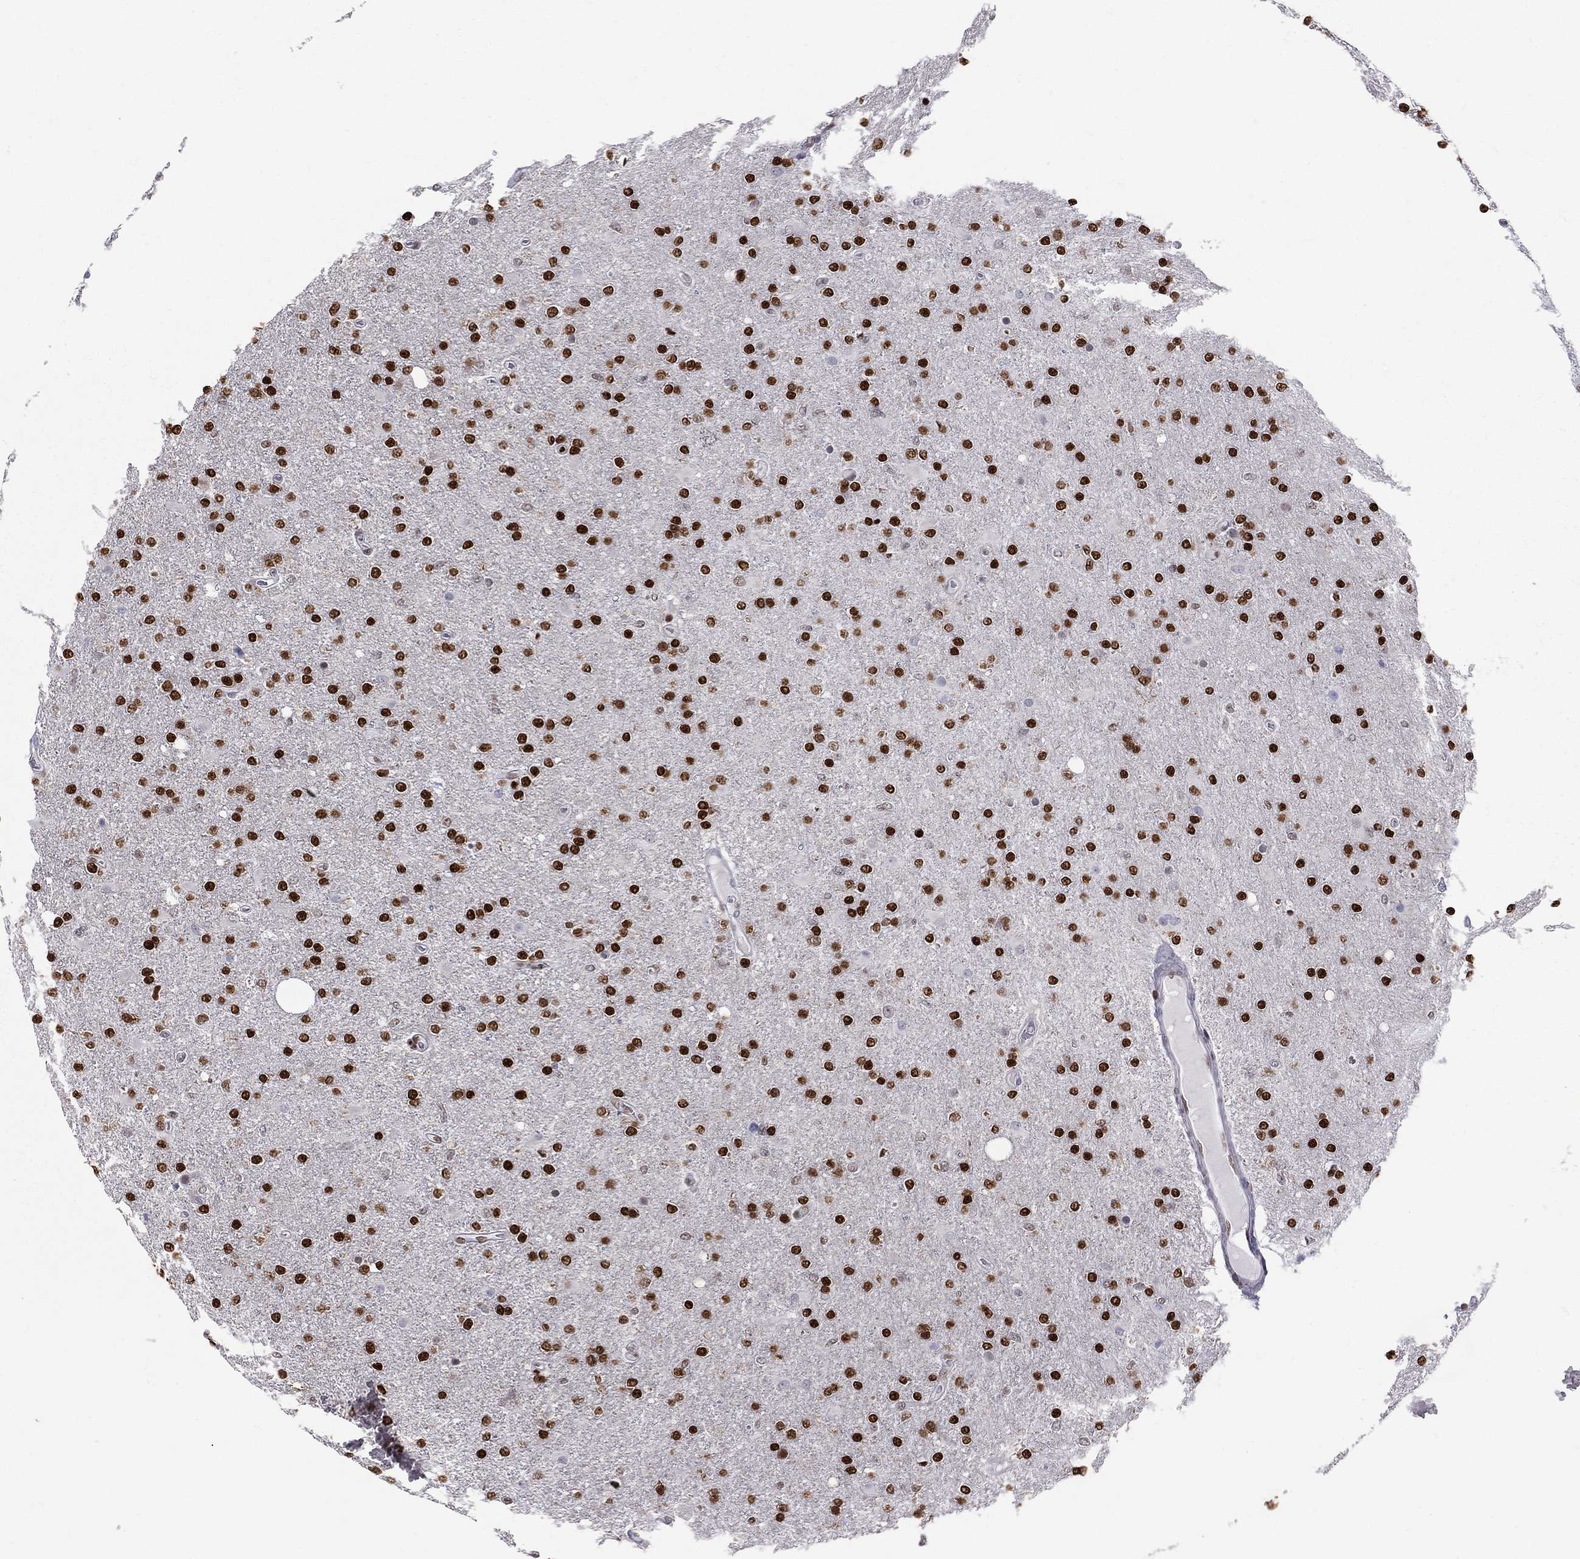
{"staining": {"intensity": "strong", "quantity": ">75%", "location": "nuclear"}, "tissue": "glioma", "cell_type": "Tumor cells", "image_type": "cancer", "snomed": [{"axis": "morphology", "description": "Glioma, malignant, High grade"}, {"axis": "topography", "description": "Cerebral cortex"}], "caption": "Glioma stained with a brown dye demonstrates strong nuclear positive positivity in approximately >75% of tumor cells.", "gene": "PCGF3", "patient": {"sex": "male", "age": 70}}